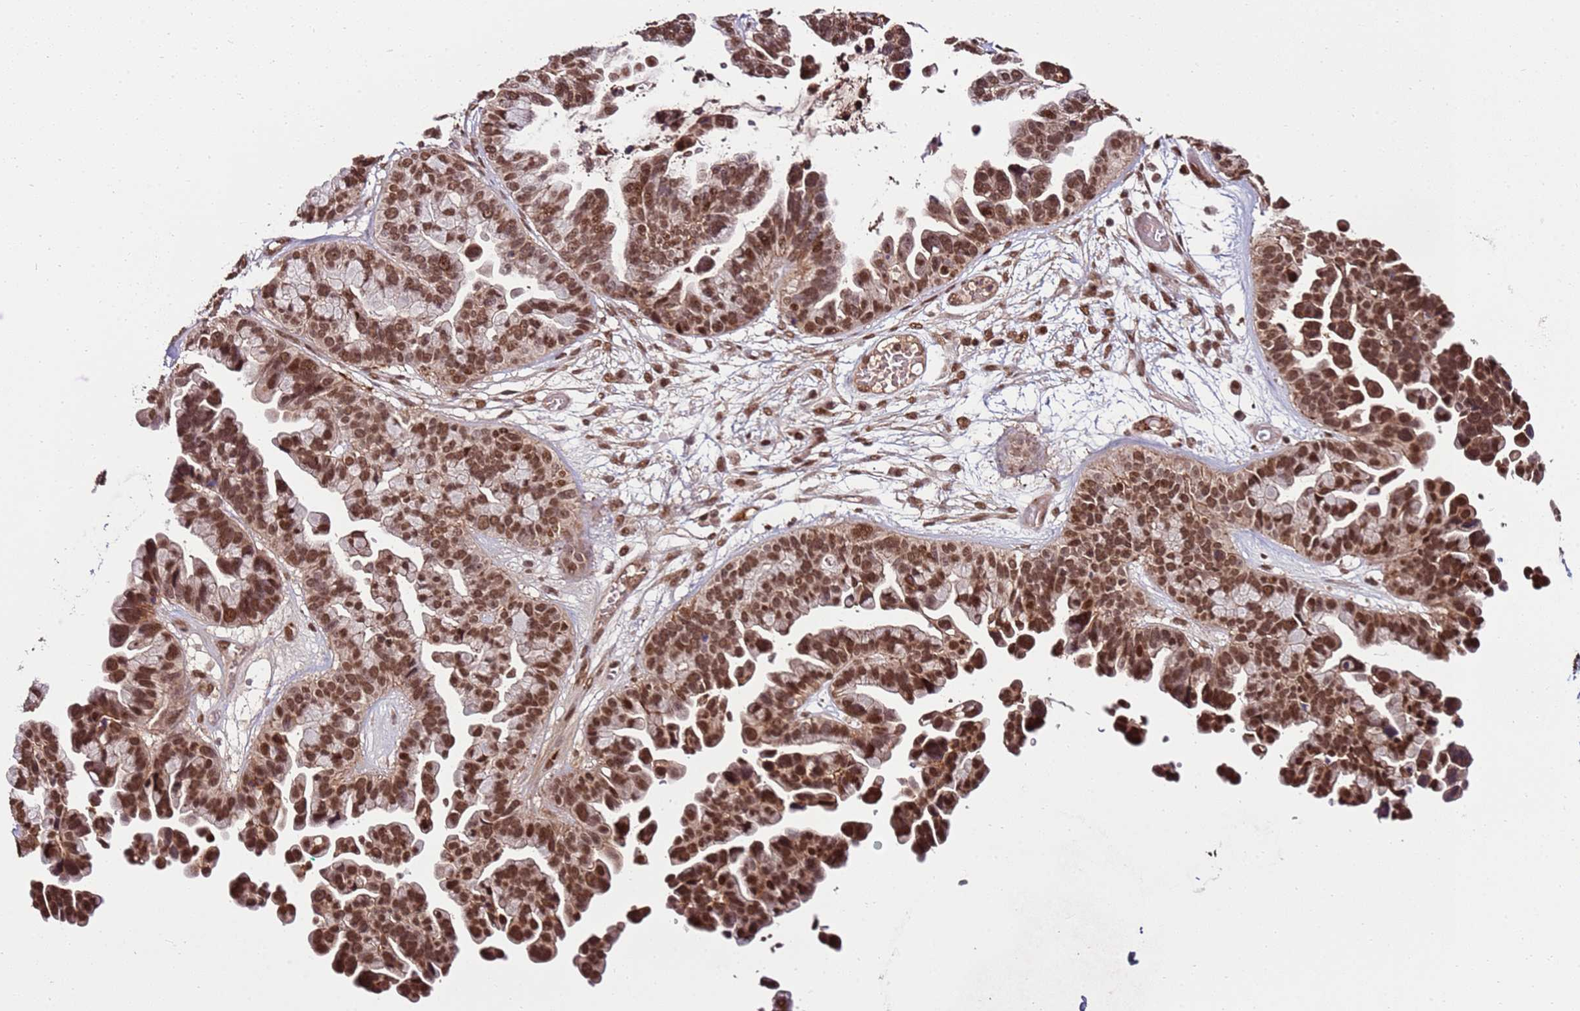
{"staining": {"intensity": "moderate", "quantity": ">75%", "location": "nuclear"}, "tissue": "ovarian cancer", "cell_type": "Tumor cells", "image_type": "cancer", "snomed": [{"axis": "morphology", "description": "Cystadenocarcinoma, serous, NOS"}, {"axis": "topography", "description": "Ovary"}], "caption": "Ovarian cancer stained with DAB IHC displays medium levels of moderate nuclear positivity in about >75% of tumor cells.", "gene": "ZBTB12", "patient": {"sex": "female", "age": 56}}